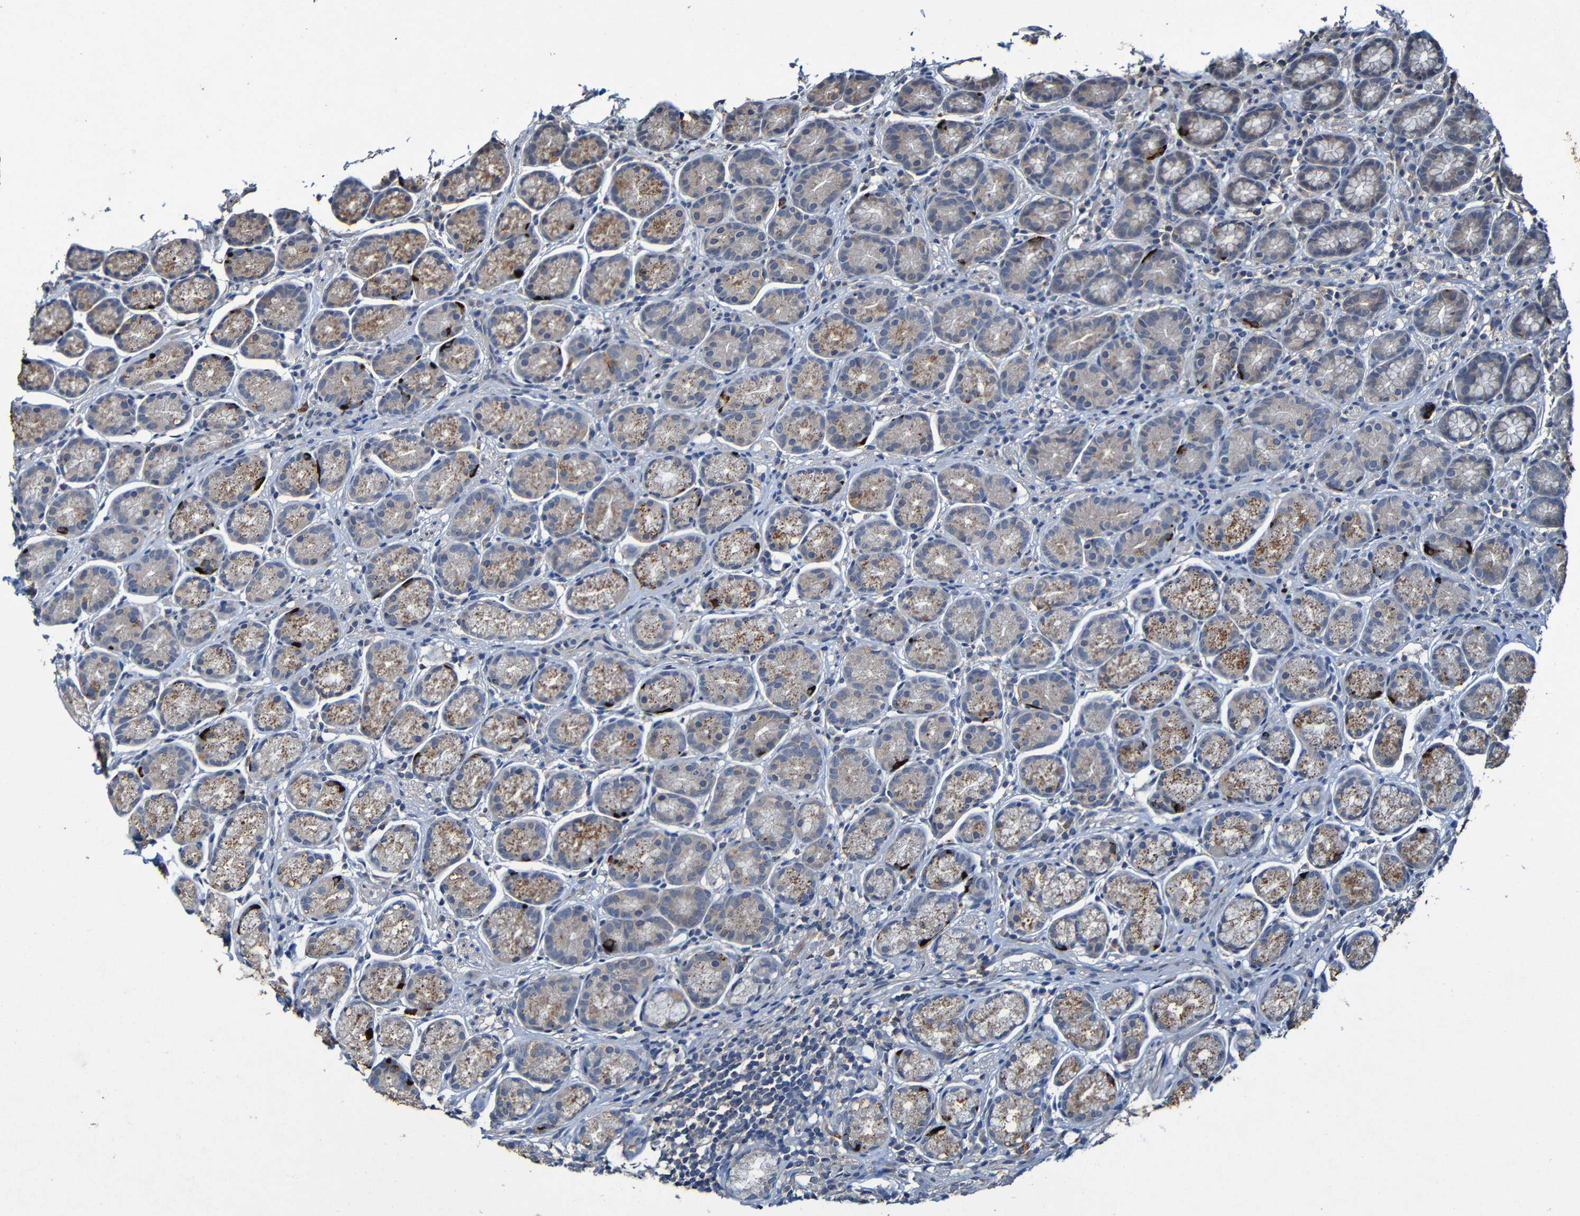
{"staining": {"intensity": "strong", "quantity": "<25%", "location": "cytoplasmic/membranous"}, "tissue": "stomach", "cell_type": "Glandular cells", "image_type": "normal", "snomed": [{"axis": "morphology", "description": "Normal tissue, NOS"}, {"axis": "topography", "description": "Stomach, lower"}], "caption": "A brown stain labels strong cytoplasmic/membranous positivity of a protein in glandular cells of normal stomach. Immunohistochemistry stains the protein of interest in brown and the nuclei are stained blue.", "gene": "LRRC70", "patient": {"sex": "male", "age": 52}}